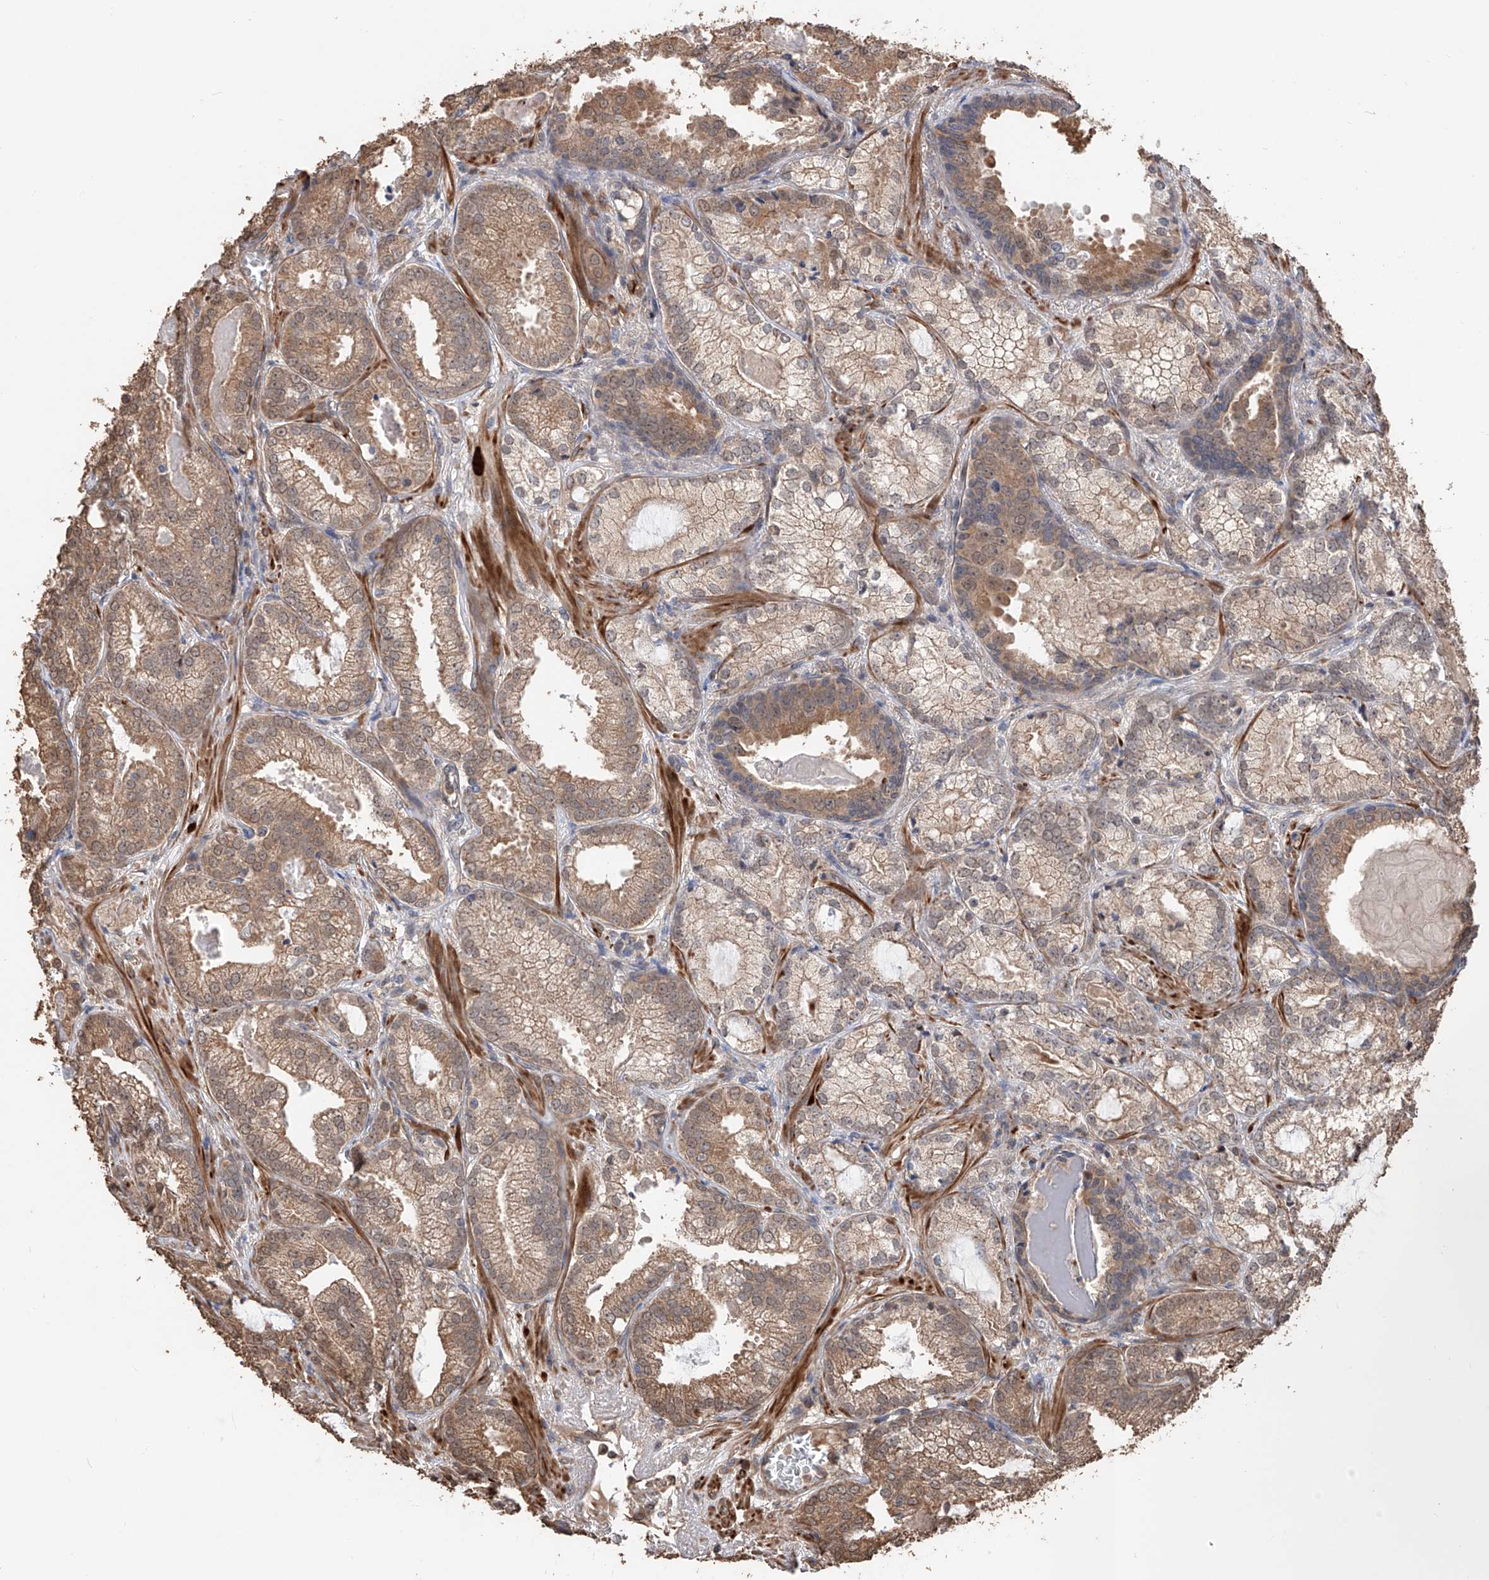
{"staining": {"intensity": "moderate", "quantity": ">75%", "location": "cytoplasmic/membranous,nuclear"}, "tissue": "prostate cancer", "cell_type": "Tumor cells", "image_type": "cancer", "snomed": [{"axis": "morphology", "description": "Normal morphology"}, {"axis": "morphology", "description": "Adenocarcinoma, Low grade"}, {"axis": "topography", "description": "Prostate"}], "caption": "Immunohistochemical staining of low-grade adenocarcinoma (prostate) shows medium levels of moderate cytoplasmic/membranous and nuclear protein staining in about >75% of tumor cells.", "gene": "FAM135A", "patient": {"sex": "male", "age": 72}}